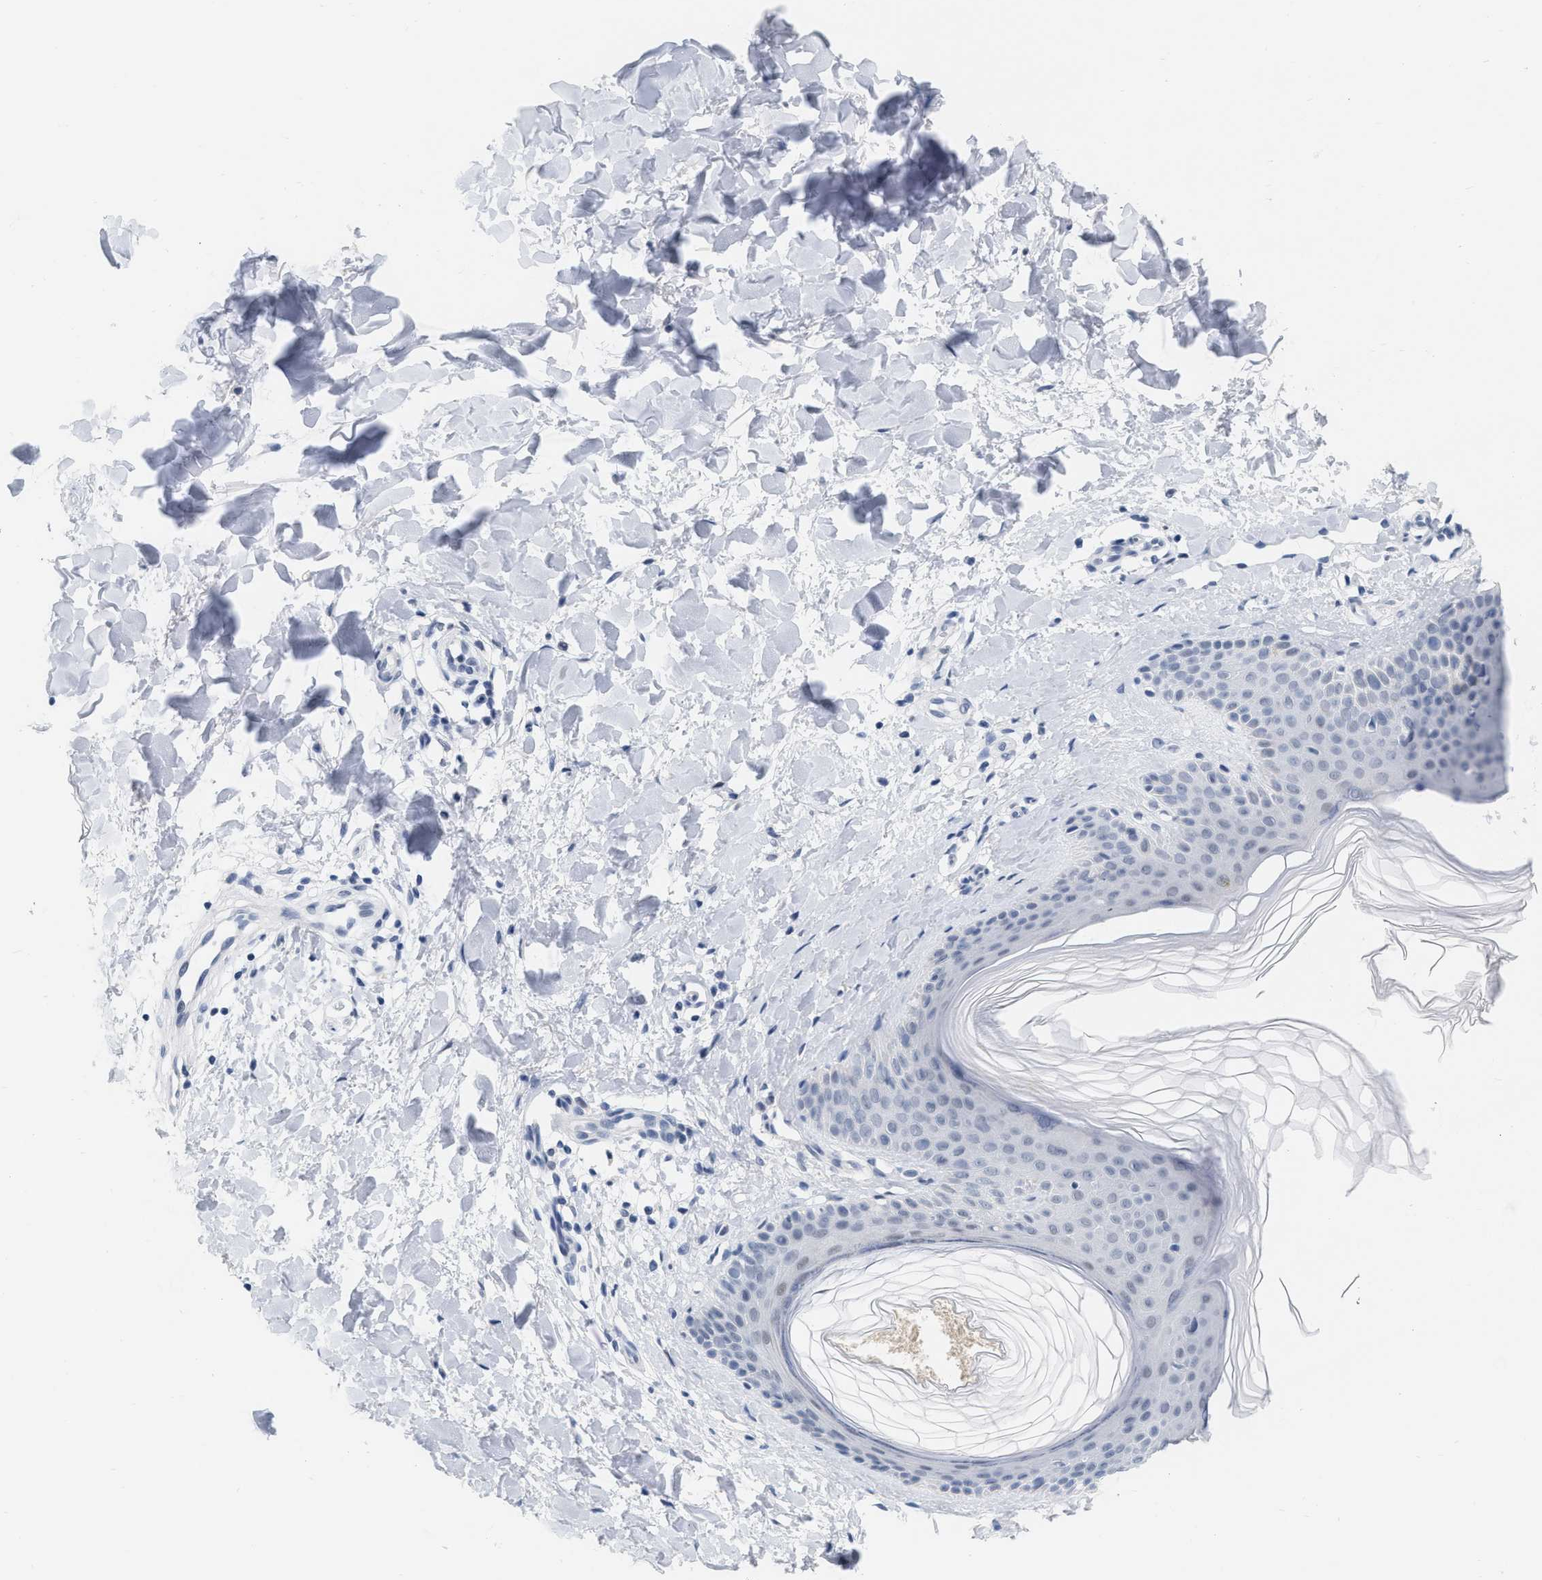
{"staining": {"intensity": "negative", "quantity": "none", "location": "none"}, "tissue": "skin", "cell_type": "Fibroblasts", "image_type": "normal", "snomed": [{"axis": "morphology", "description": "Normal tissue, NOS"}, {"axis": "morphology", "description": "Malignant melanoma, Metastatic site"}, {"axis": "topography", "description": "Skin"}], "caption": "The immunohistochemistry (IHC) photomicrograph has no significant positivity in fibroblasts of skin.", "gene": "XIRP1", "patient": {"sex": "male", "age": 41}}